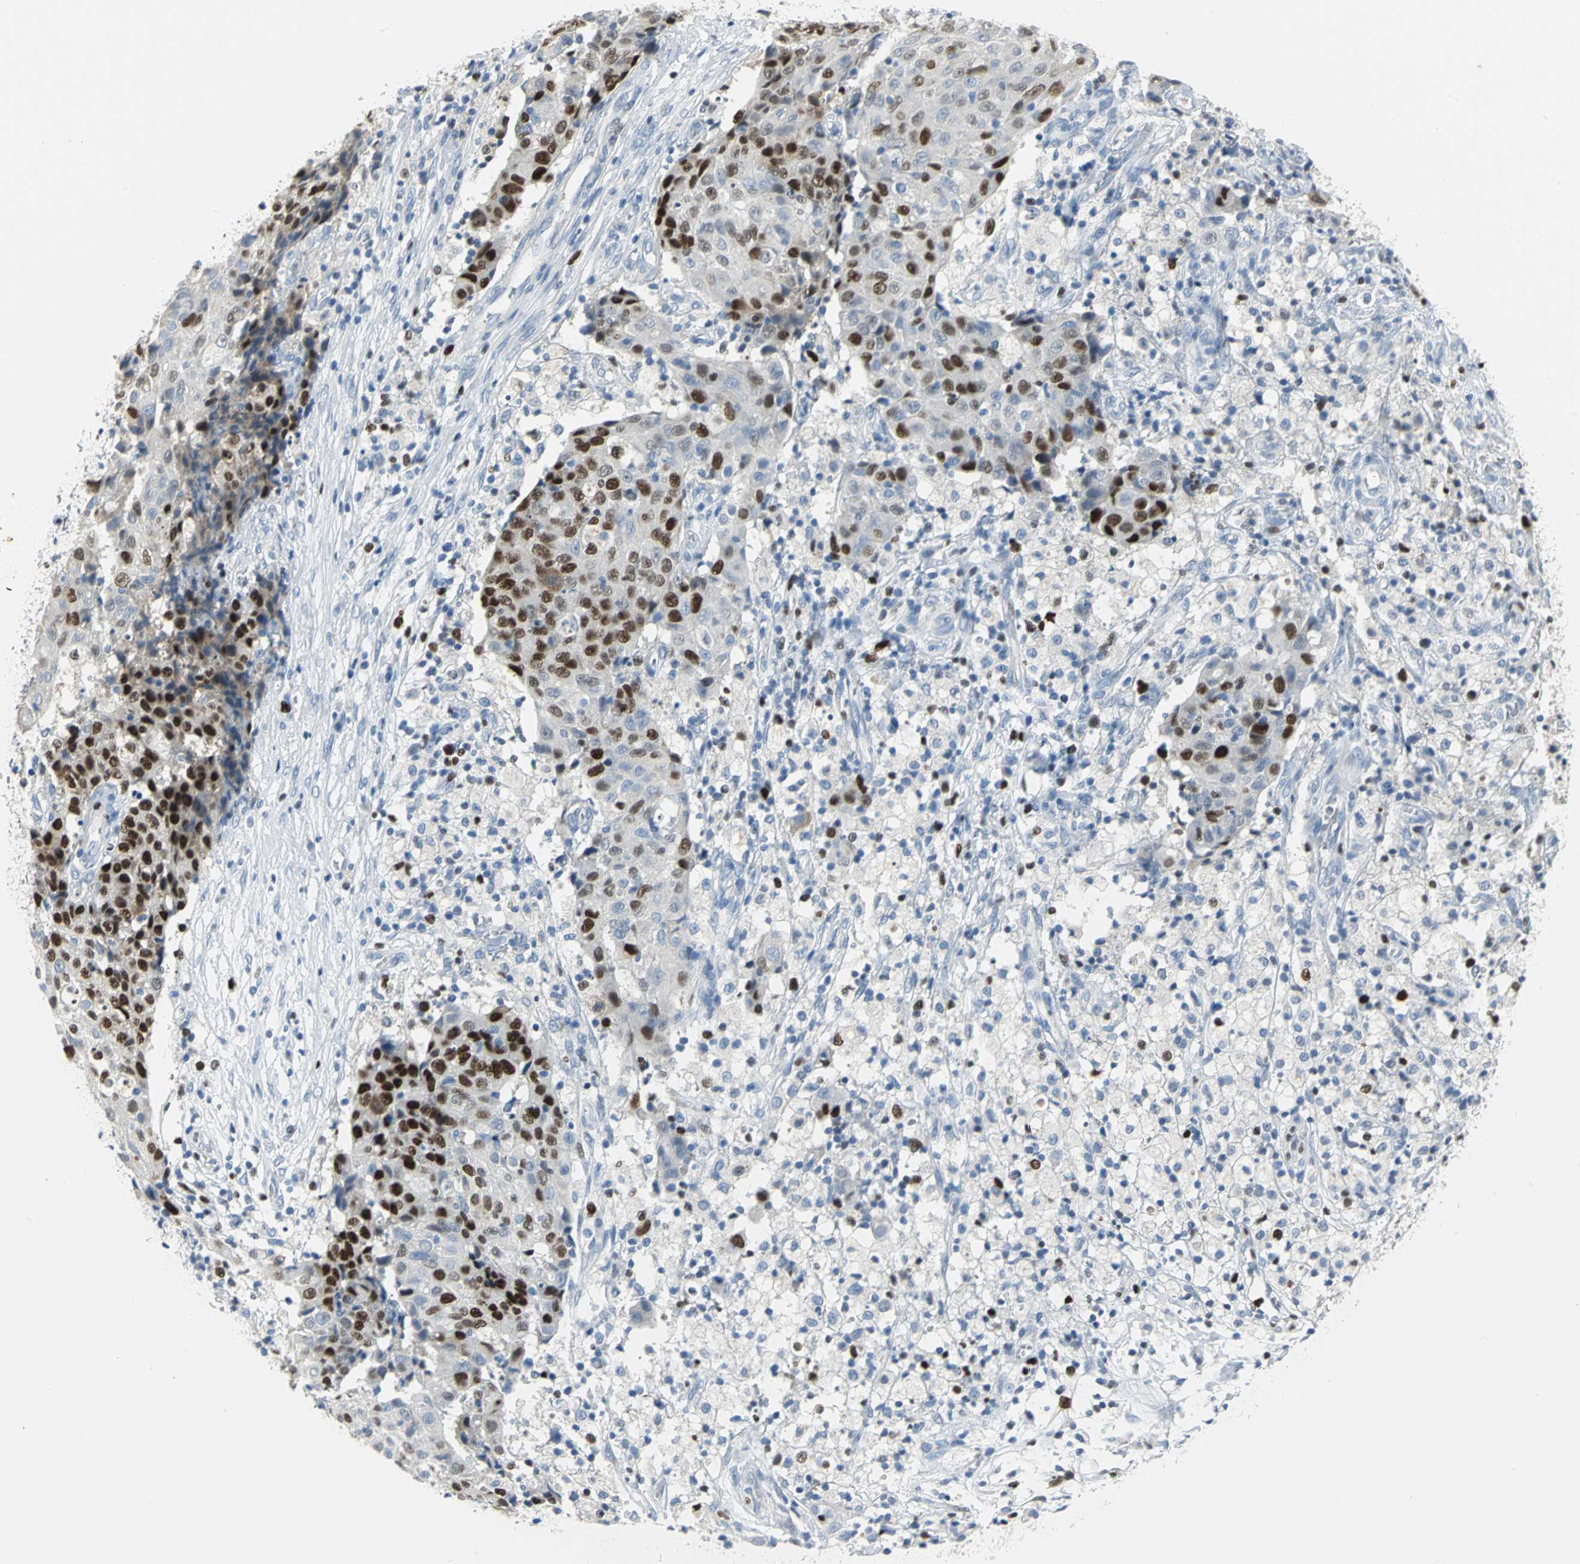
{"staining": {"intensity": "strong", "quantity": "<25%", "location": "nuclear"}, "tissue": "ovarian cancer", "cell_type": "Tumor cells", "image_type": "cancer", "snomed": [{"axis": "morphology", "description": "Carcinoma, endometroid"}, {"axis": "topography", "description": "Ovary"}], "caption": "This micrograph displays immunohistochemistry (IHC) staining of human endometroid carcinoma (ovarian), with medium strong nuclear expression in approximately <25% of tumor cells.", "gene": "MCM4", "patient": {"sex": "female", "age": 42}}